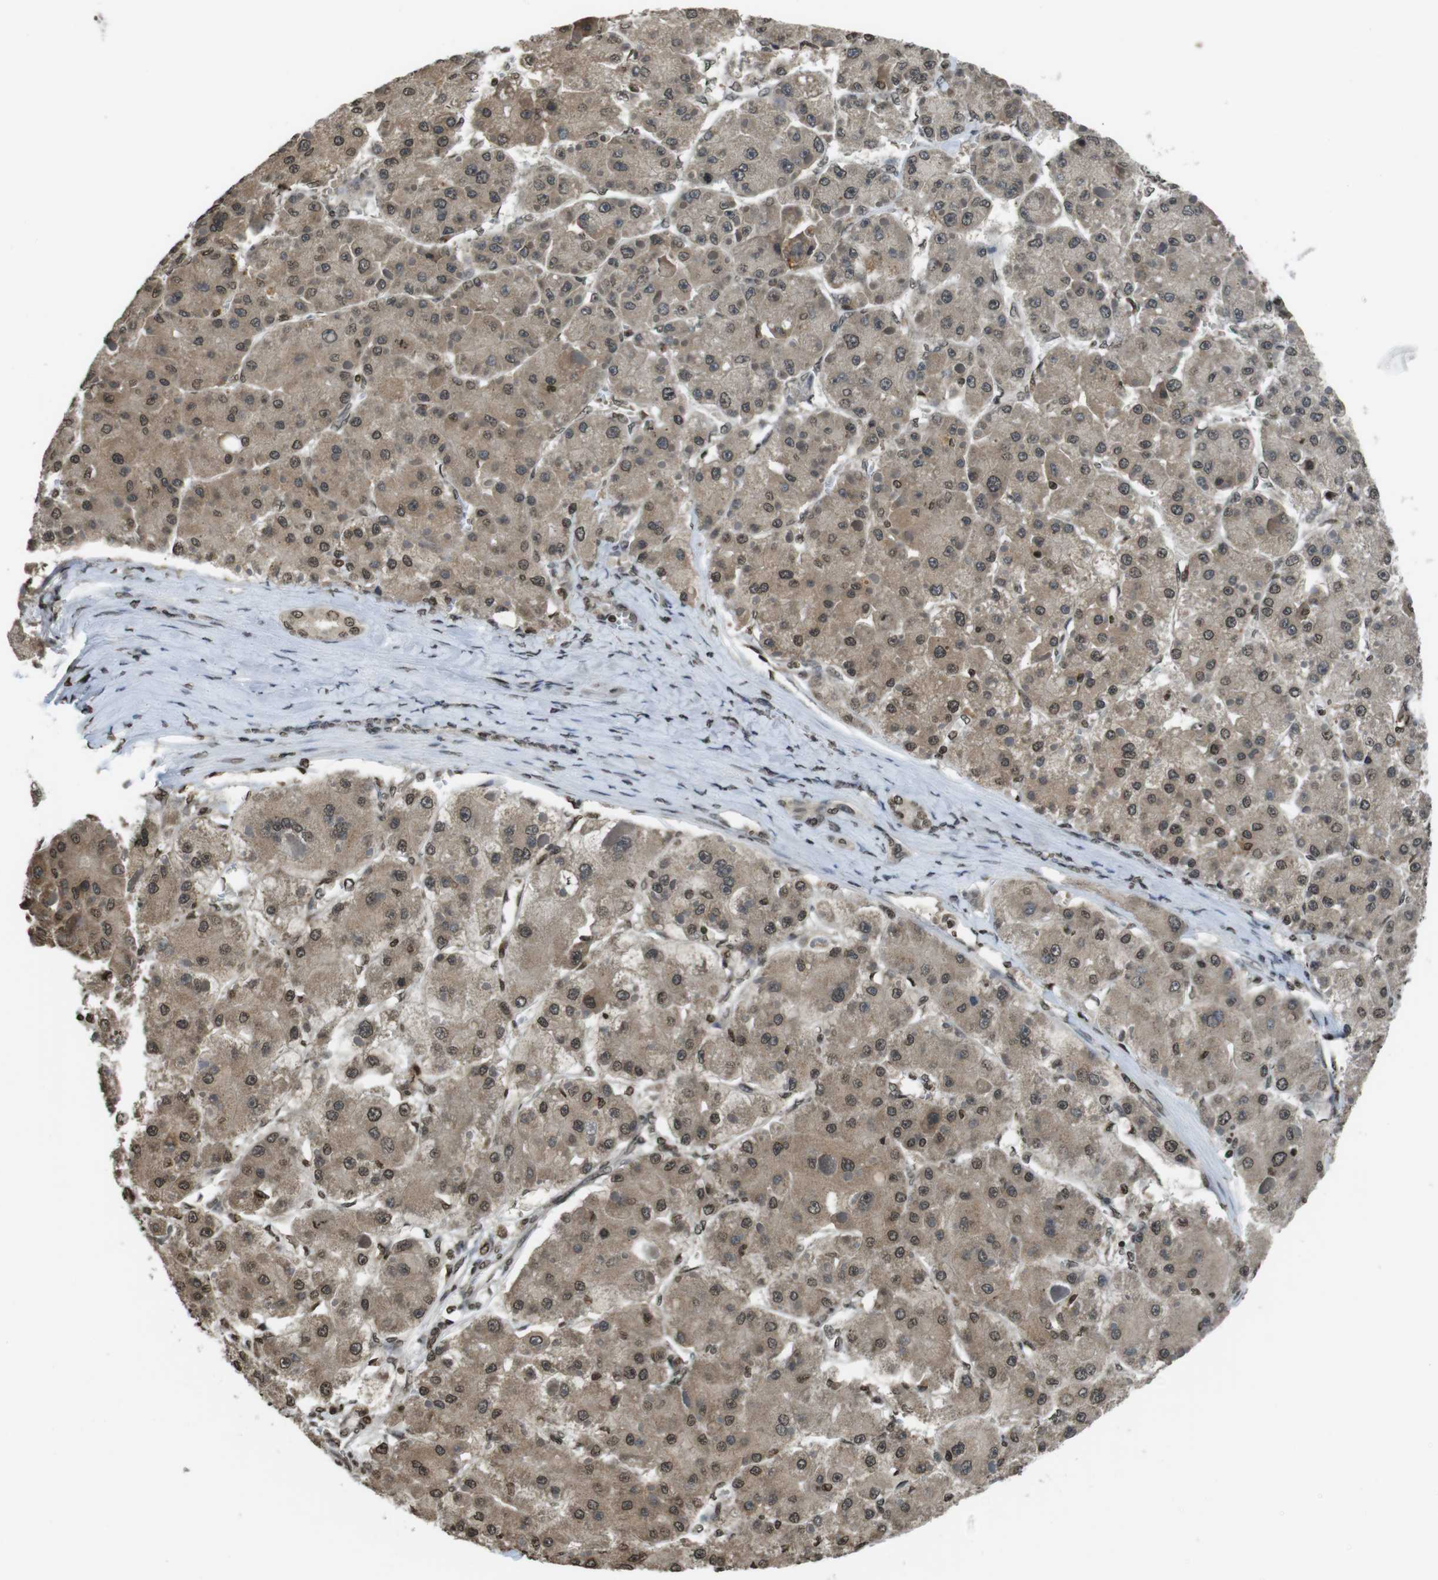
{"staining": {"intensity": "weak", "quantity": ">75%", "location": "nuclear"}, "tissue": "liver cancer", "cell_type": "Tumor cells", "image_type": "cancer", "snomed": [{"axis": "morphology", "description": "Carcinoma, Hepatocellular, NOS"}, {"axis": "topography", "description": "Liver"}], "caption": "Liver cancer stained for a protein (brown) exhibits weak nuclear positive staining in about >75% of tumor cells.", "gene": "MAF", "patient": {"sex": "female", "age": 73}}